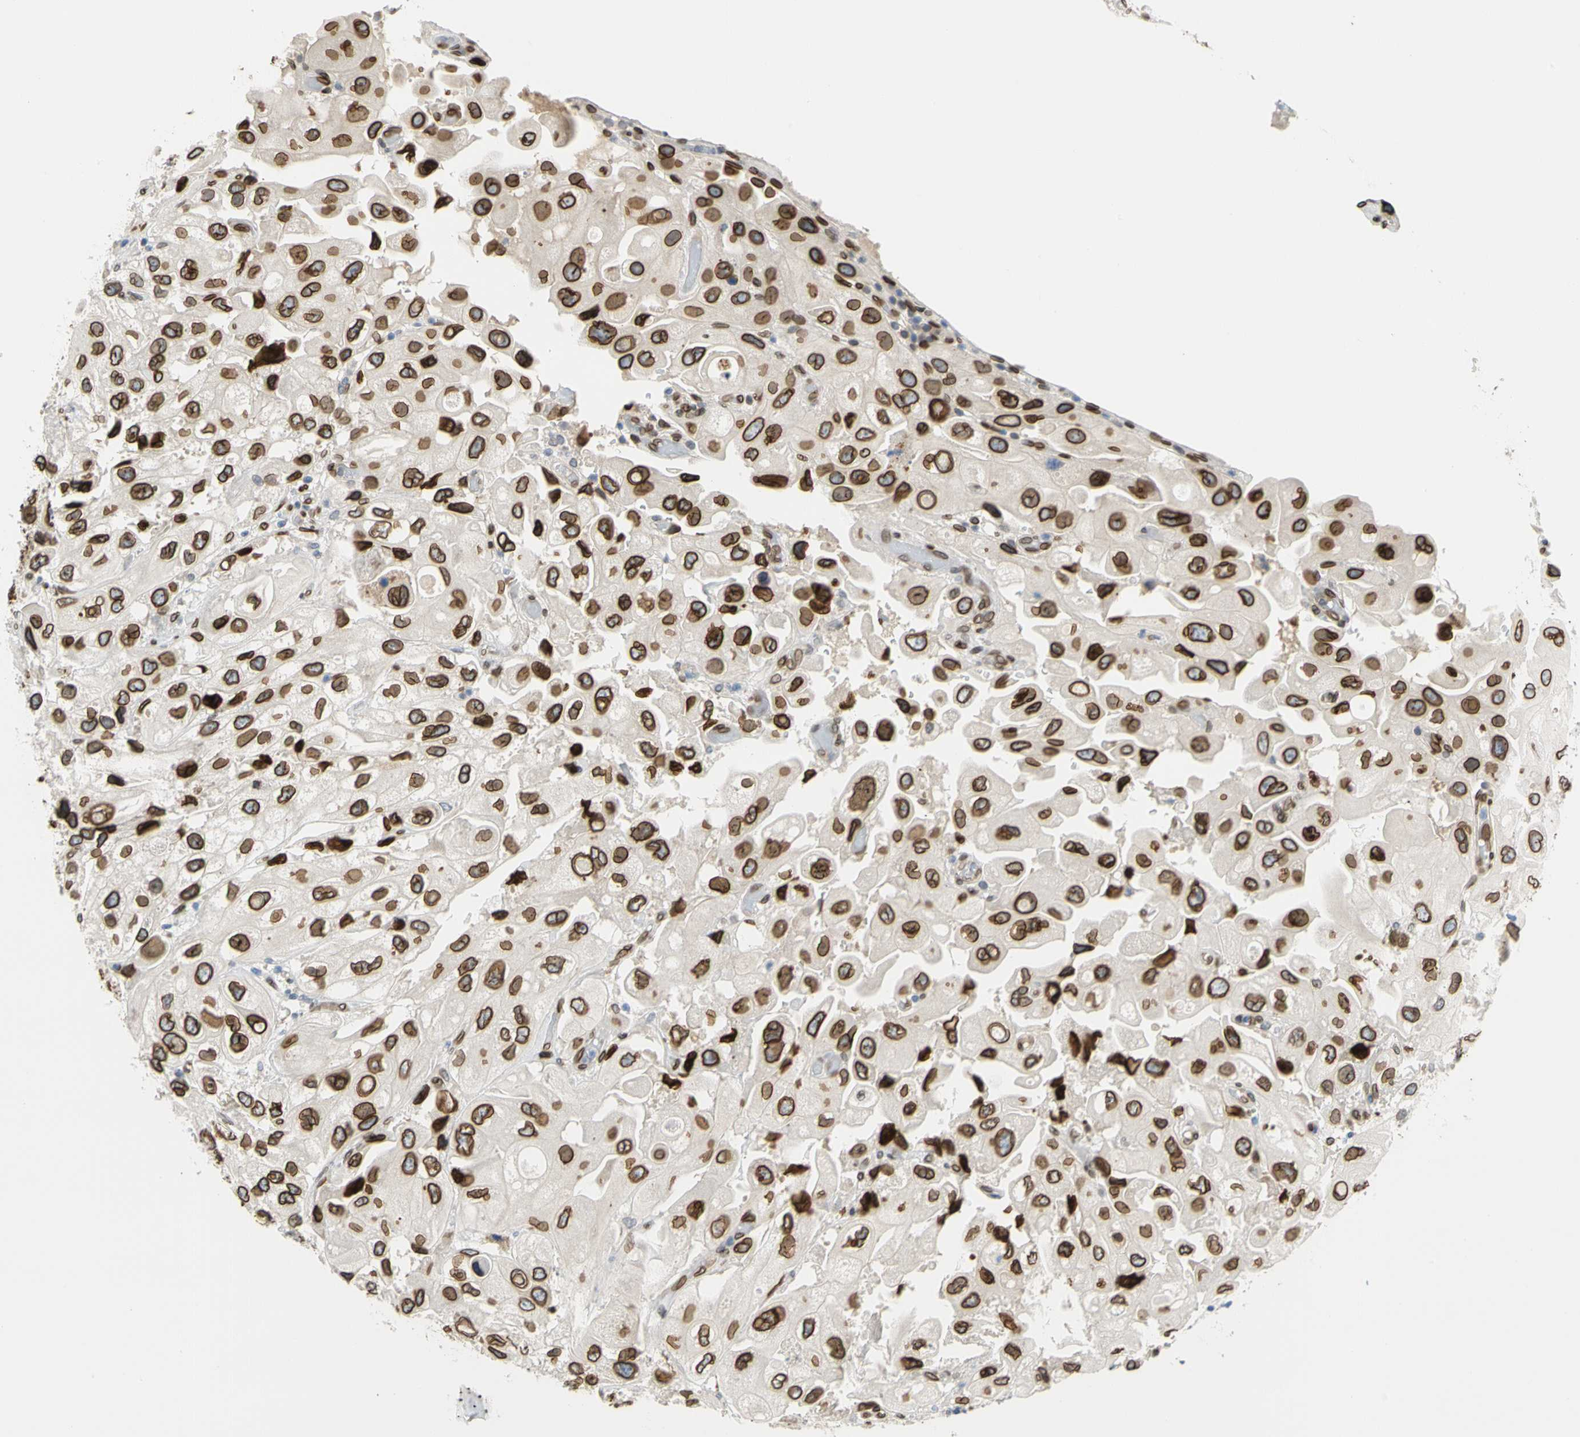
{"staining": {"intensity": "strong", "quantity": ">75%", "location": "cytoplasmic/membranous,nuclear"}, "tissue": "urothelial cancer", "cell_type": "Tumor cells", "image_type": "cancer", "snomed": [{"axis": "morphology", "description": "Urothelial carcinoma, High grade"}, {"axis": "topography", "description": "Urinary bladder"}], "caption": "Approximately >75% of tumor cells in urothelial cancer exhibit strong cytoplasmic/membranous and nuclear protein positivity as visualized by brown immunohistochemical staining.", "gene": "SUN1", "patient": {"sex": "female", "age": 64}}